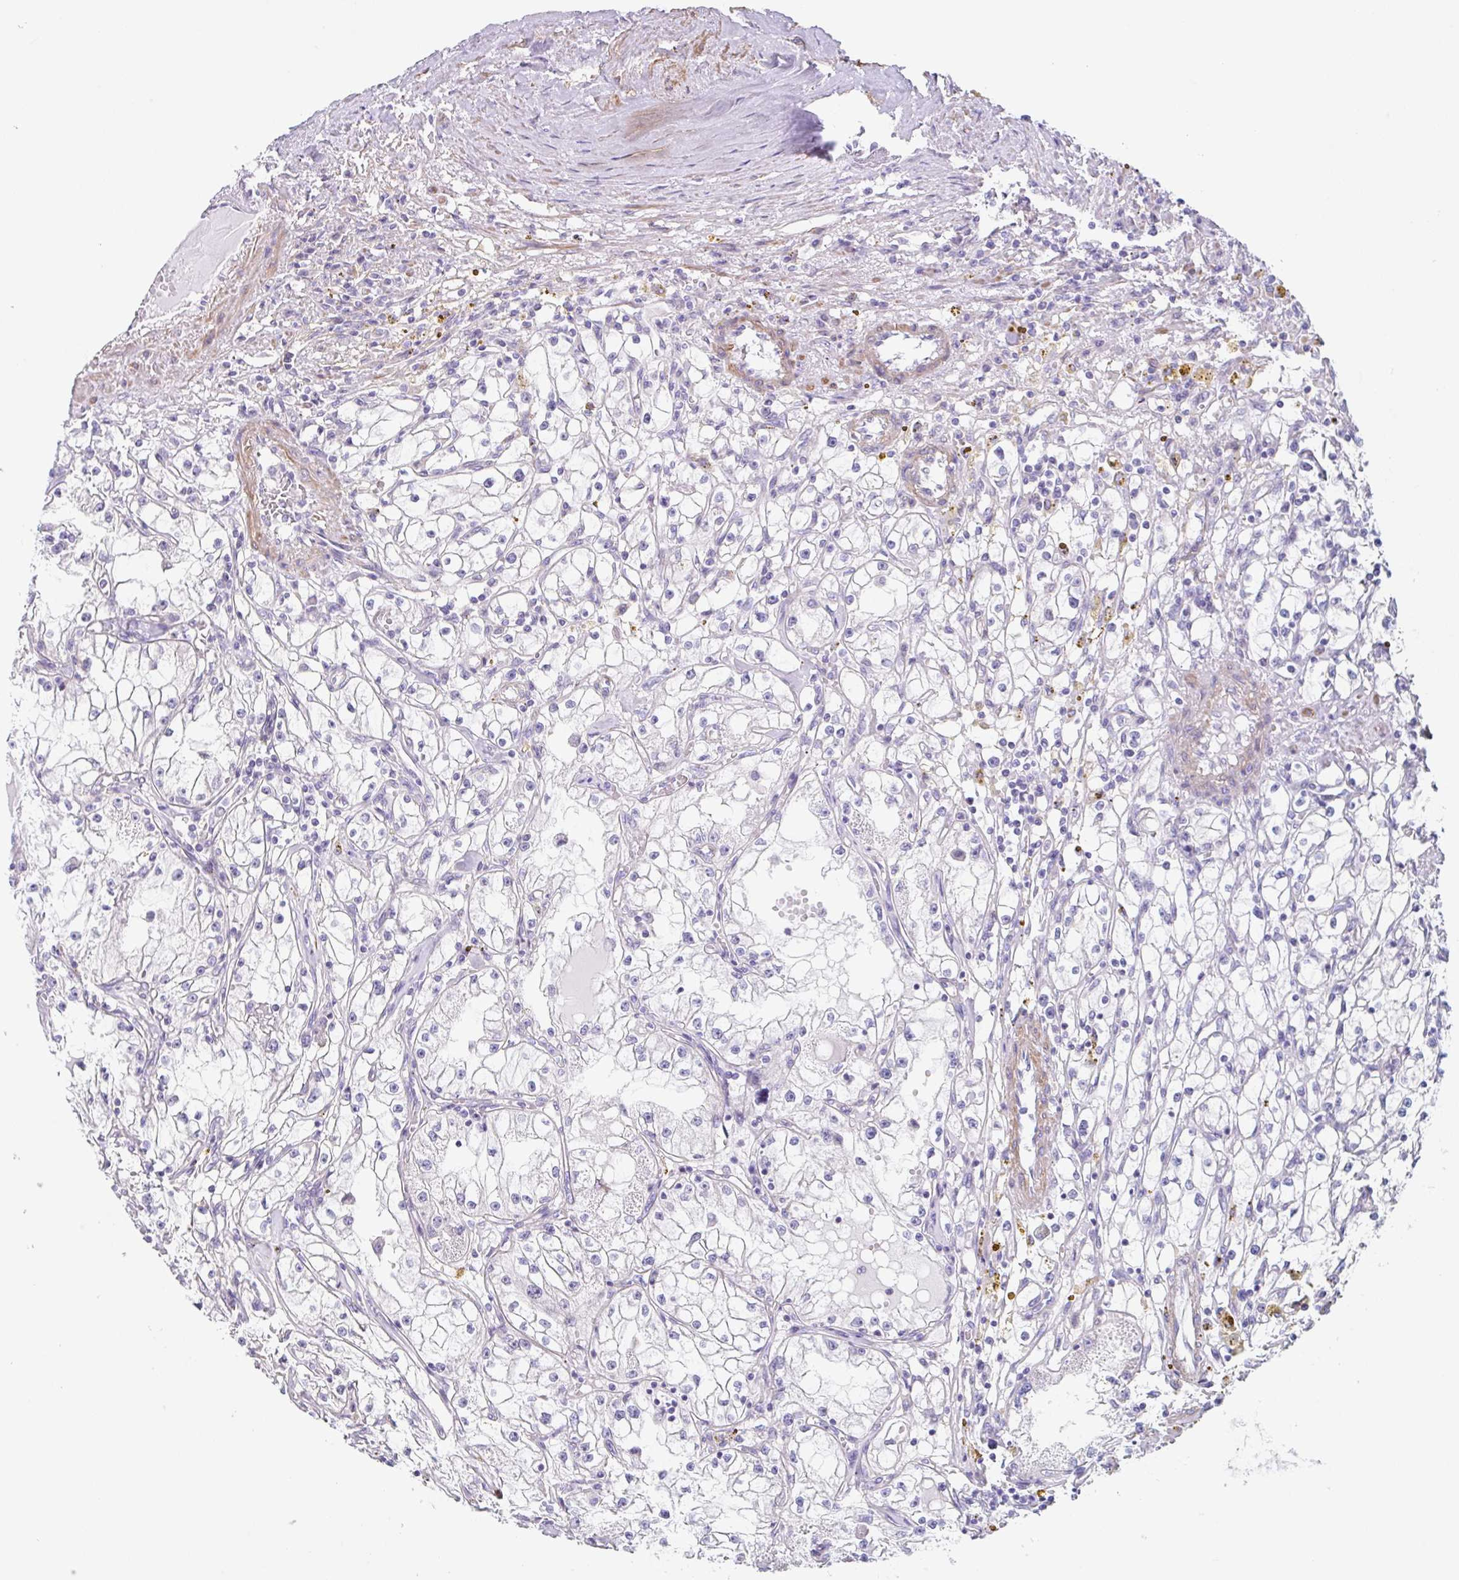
{"staining": {"intensity": "negative", "quantity": "none", "location": "none"}, "tissue": "renal cancer", "cell_type": "Tumor cells", "image_type": "cancer", "snomed": [{"axis": "morphology", "description": "Adenocarcinoma, NOS"}, {"axis": "topography", "description": "Kidney"}], "caption": "Human adenocarcinoma (renal) stained for a protein using immunohistochemistry (IHC) displays no staining in tumor cells.", "gene": "DCAF17", "patient": {"sex": "male", "age": 56}}